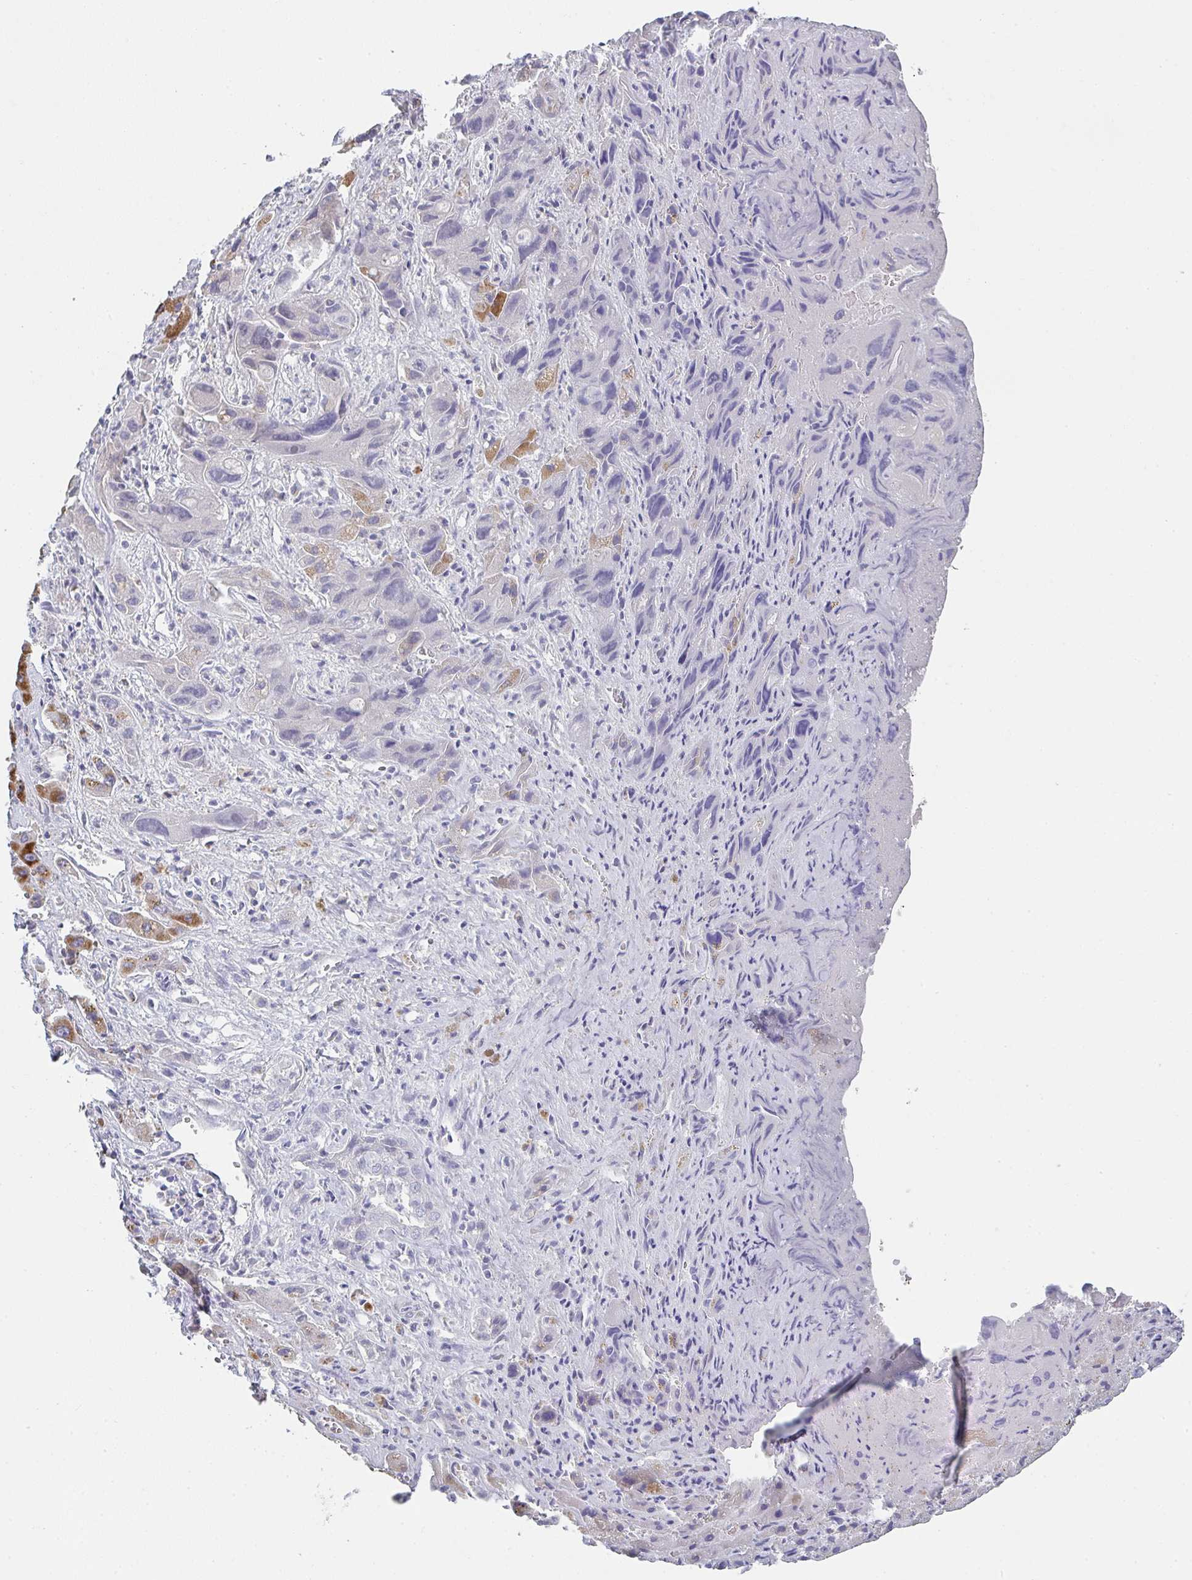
{"staining": {"intensity": "negative", "quantity": "none", "location": "none"}, "tissue": "liver cancer", "cell_type": "Tumor cells", "image_type": "cancer", "snomed": [{"axis": "morphology", "description": "Cholangiocarcinoma"}, {"axis": "topography", "description": "Liver"}], "caption": "Liver cancer (cholangiocarcinoma) was stained to show a protein in brown. There is no significant expression in tumor cells.", "gene": "NOXRED1", "patient": {"sex": "male", "age": 67}}